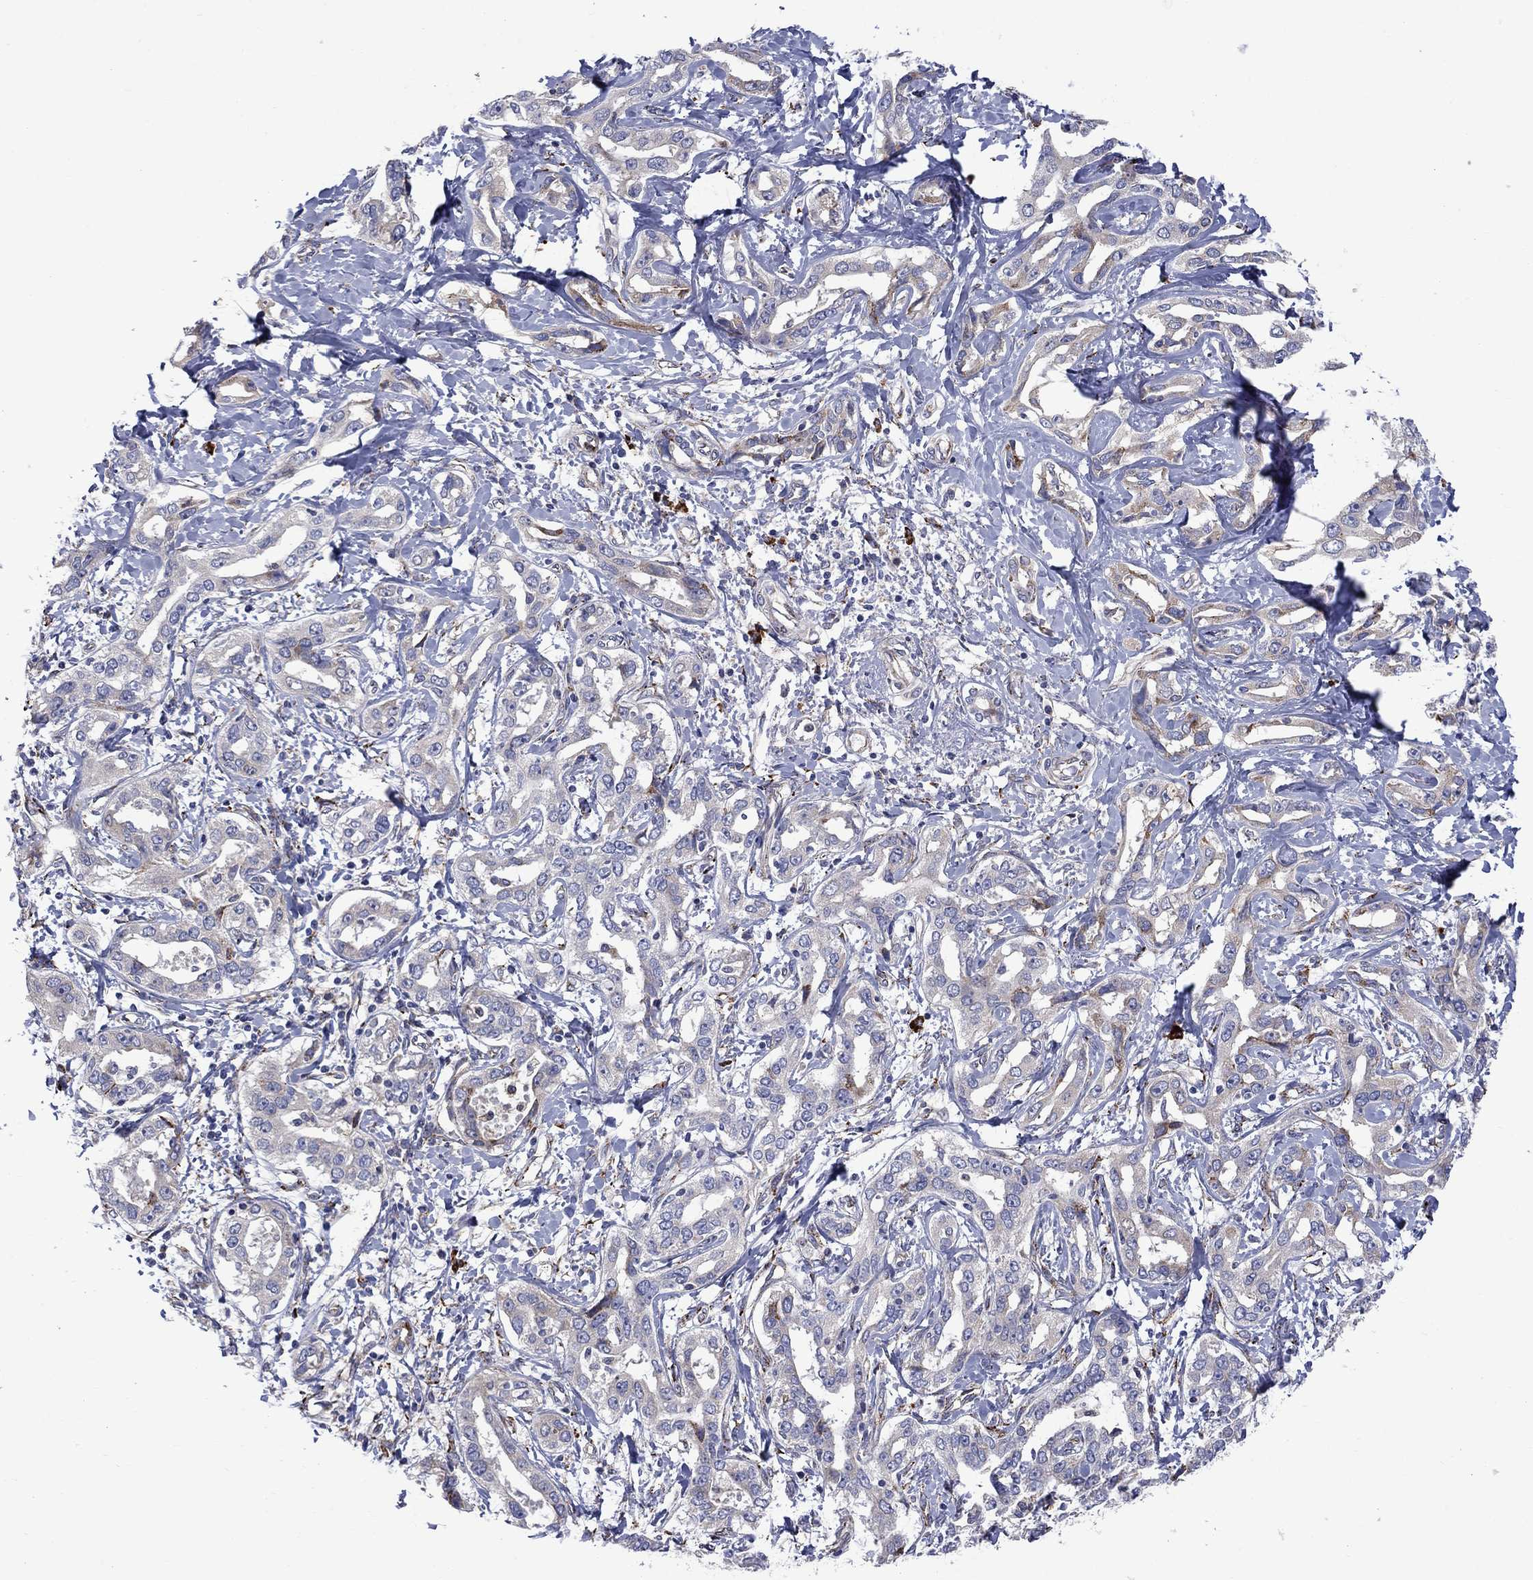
{"staining": {"intensity": "moderate", "quantity": "25%-75%", "location": "cytoplasmic/membranous"}, "tissue": "liver cancer", "cell_type": "Tumor cells", "image_type": "cancer", "snomed": [{"axis": "morphology", "description": "Cholangiocarcinoma"}, {"axis": "topography", "description": "Liver"}], "caption": "Liver cancer stained with a brown dye displays moderate cytoplasmic/membranous positive expression in about 25%-75% of tumor cells.", "gene": "ASNS", "patient": {"sex": "male", "age": 59}}